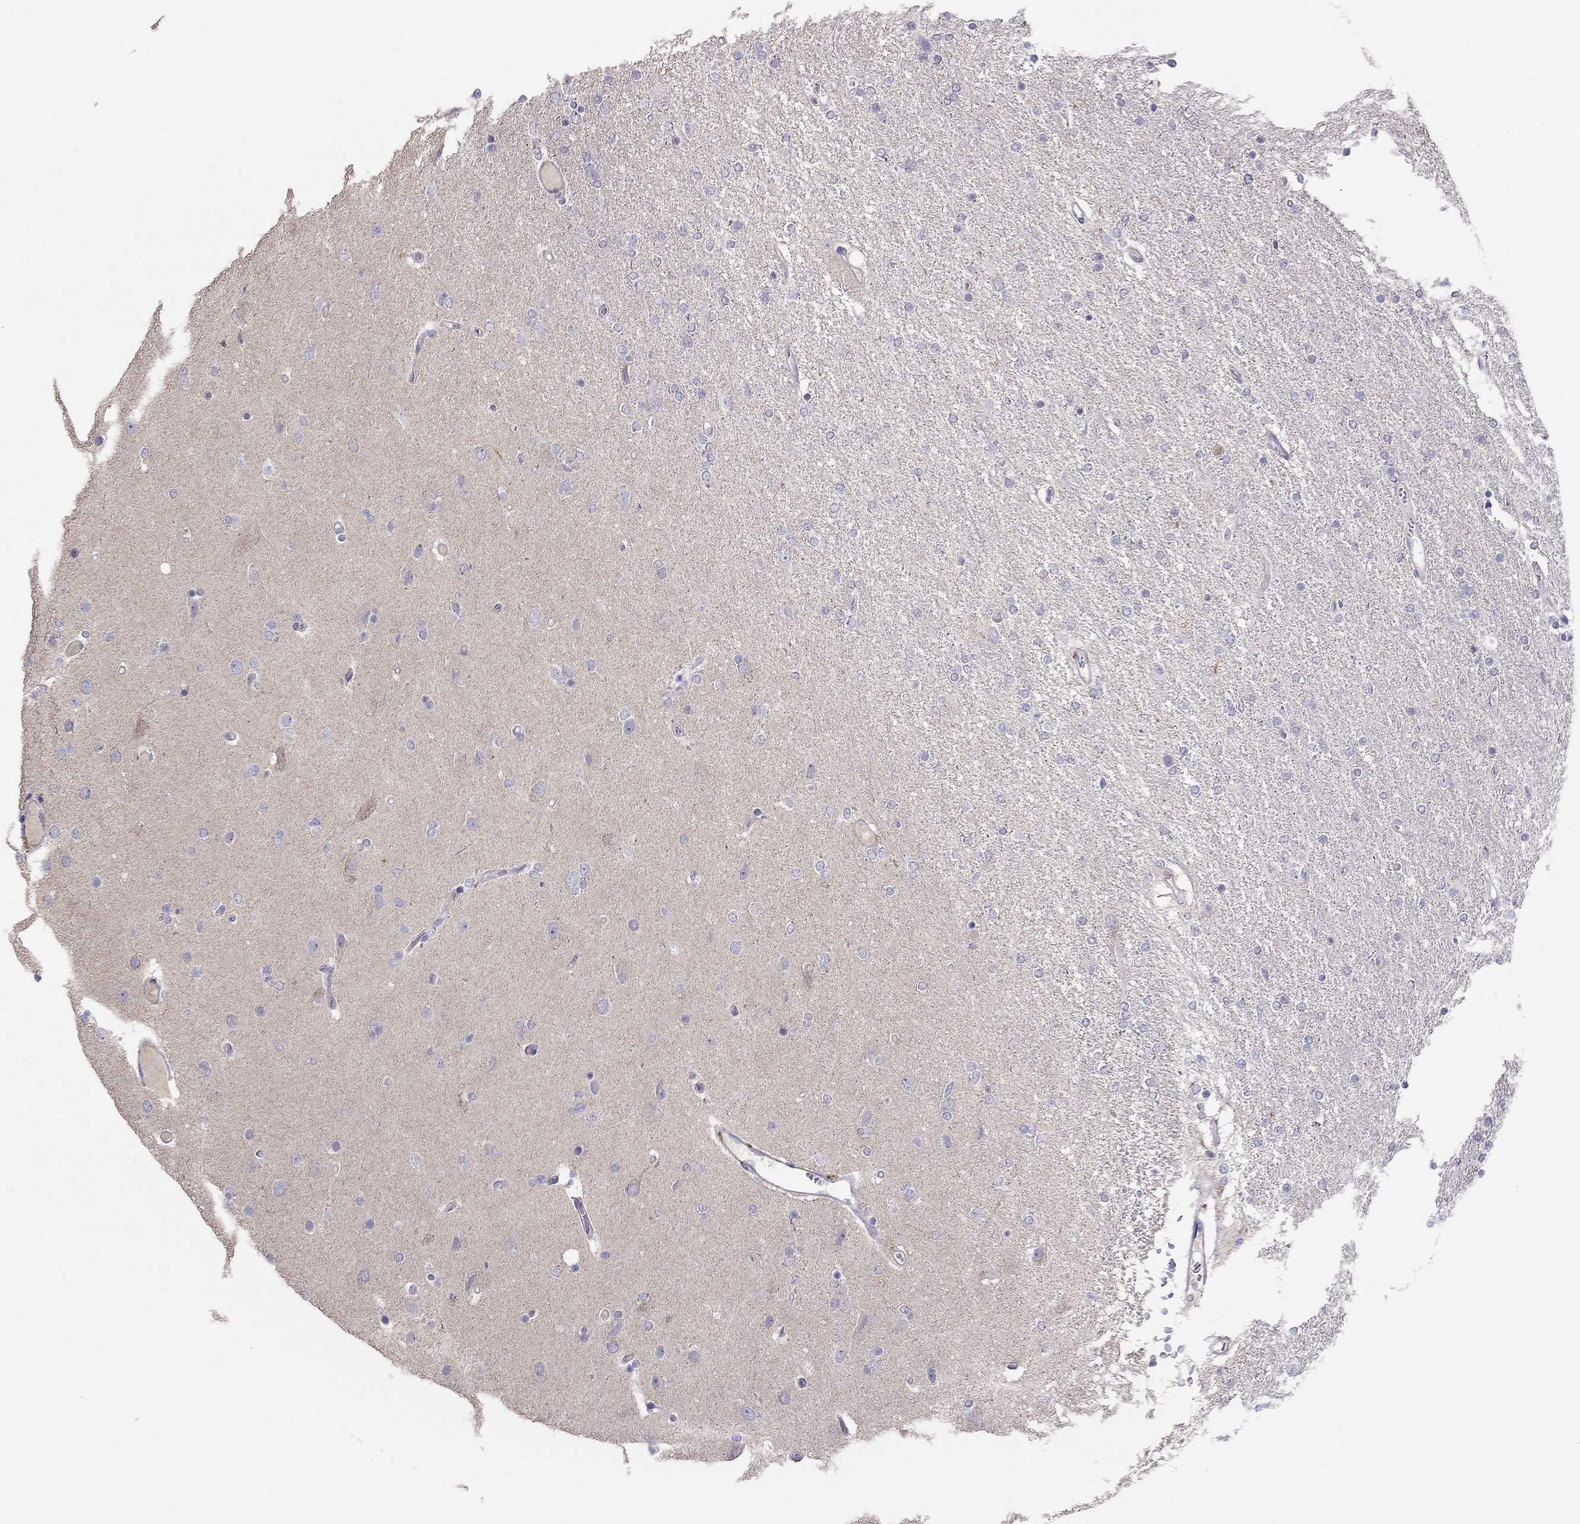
{"staining": {"intensity": "negative", "quantity": "none", "location": "none"}, "tissue": "glioma", "cell_type": "Tumor cells", "image_type": "cancer", "snomed": [{"axis": "morphology", "description": "Glioma, malignant, High grade"}, {"axis": "topography", "description": "Cerebral cortex"}], "caption": "High power microscopy photomicrograph of an immunohistochemistry micrograph of glioma, revealing no significant positivity in tumor cells.", "gene": "RTP5", "patient": {"sex": "male", "age": 70}}